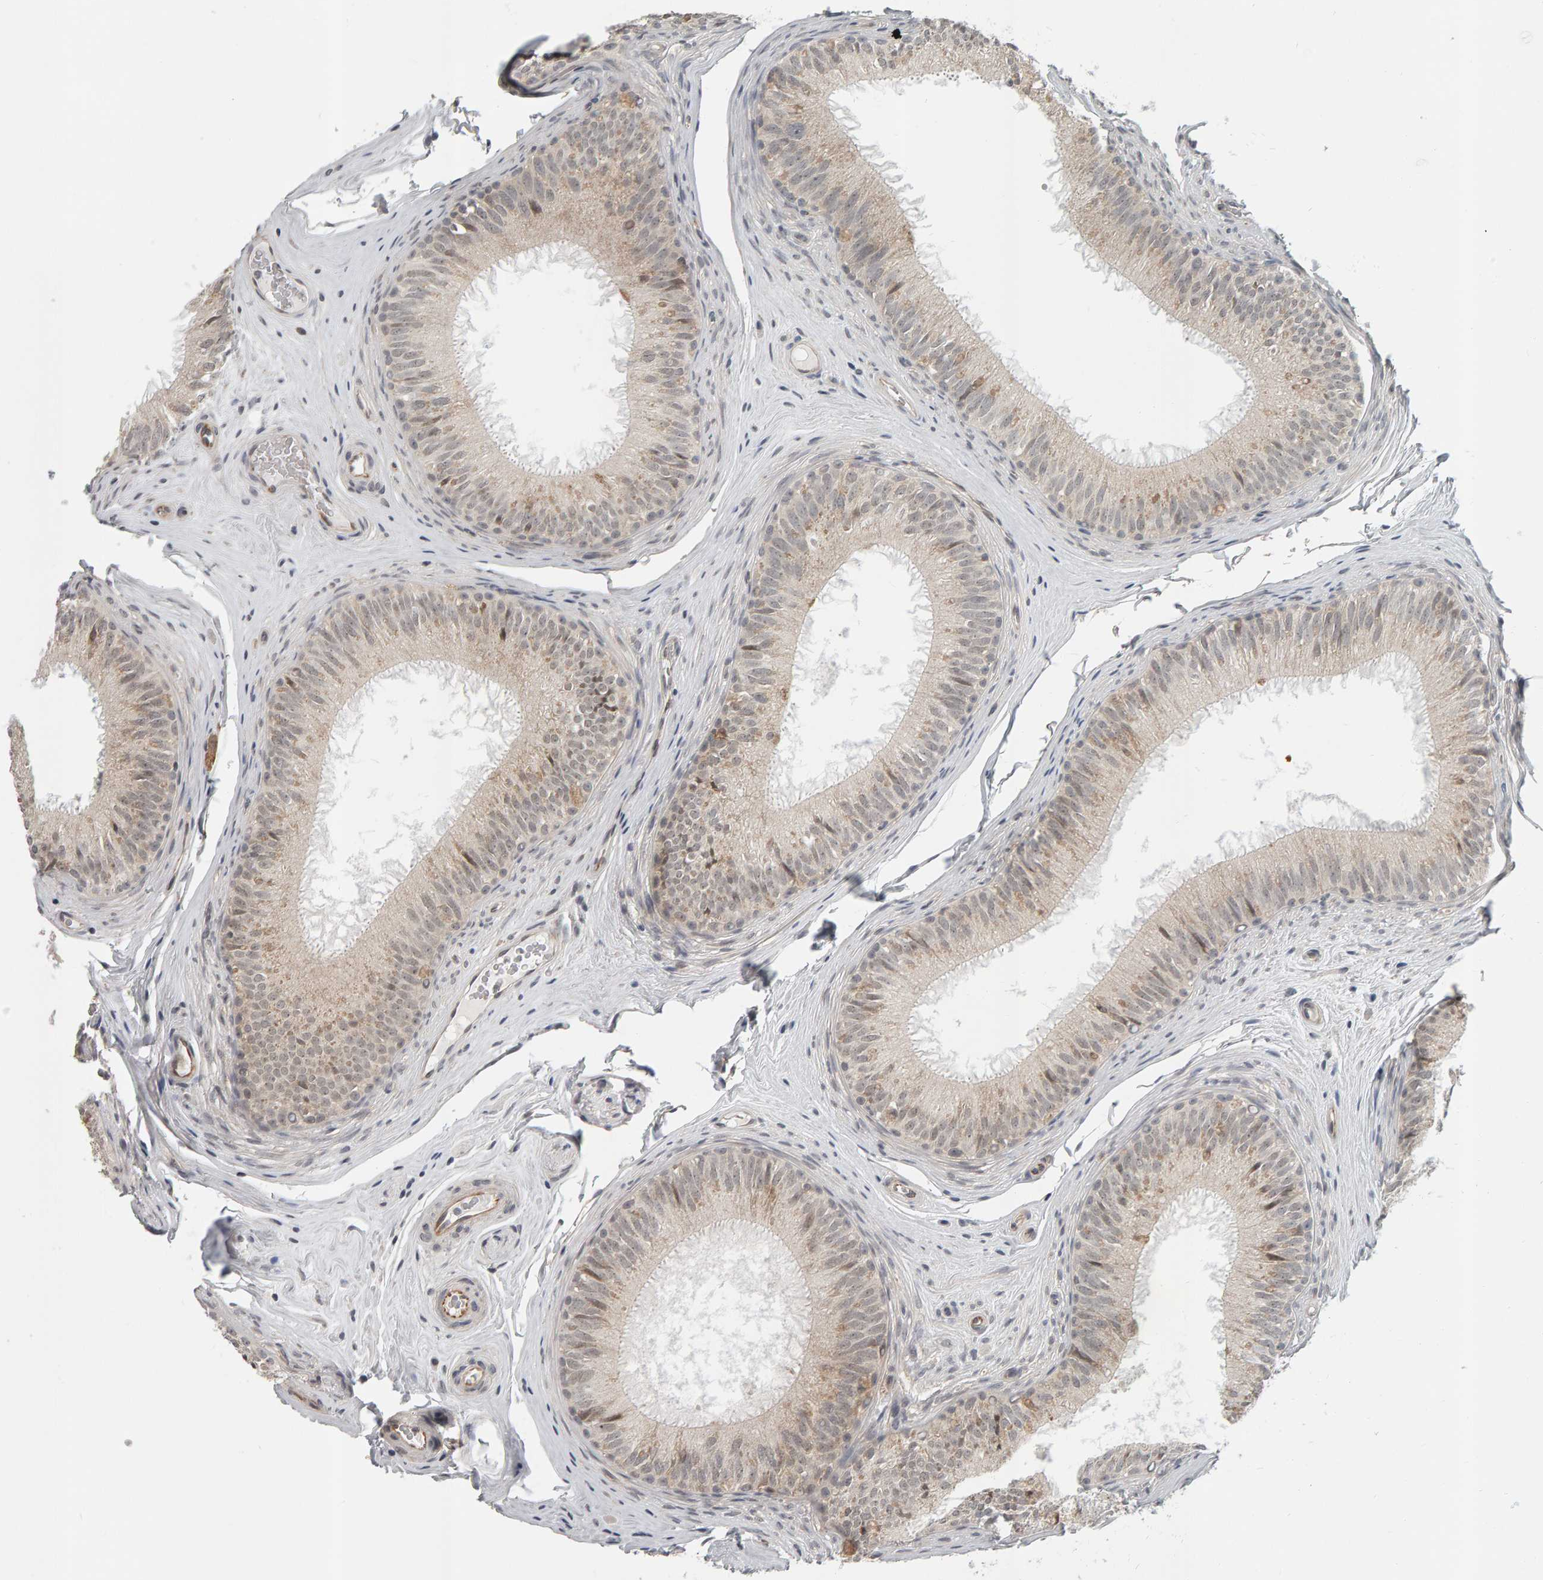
{"staining": {"intensity": "moderate", "quantity": "25%-75%", "location": "cytoplasmic/membranous,nuclear"}, "tissue": "epididymis", "cell_type": "Glandular cells", "image_type": "normal", "snomed": [{"axis": "morphology", "description": "Normal tissue, NOS"}, {"axis": "topography", "description": "Epididymis"}], "caption": "Moderate cytoplasmic/membranous,nuclear expression for a protein is identified in approximately 25%-75% of glandular cells of normal epididymis using immunohistochemistry.", "gene": "DAP3", "patient": {"sex": "male", "age": 32}}